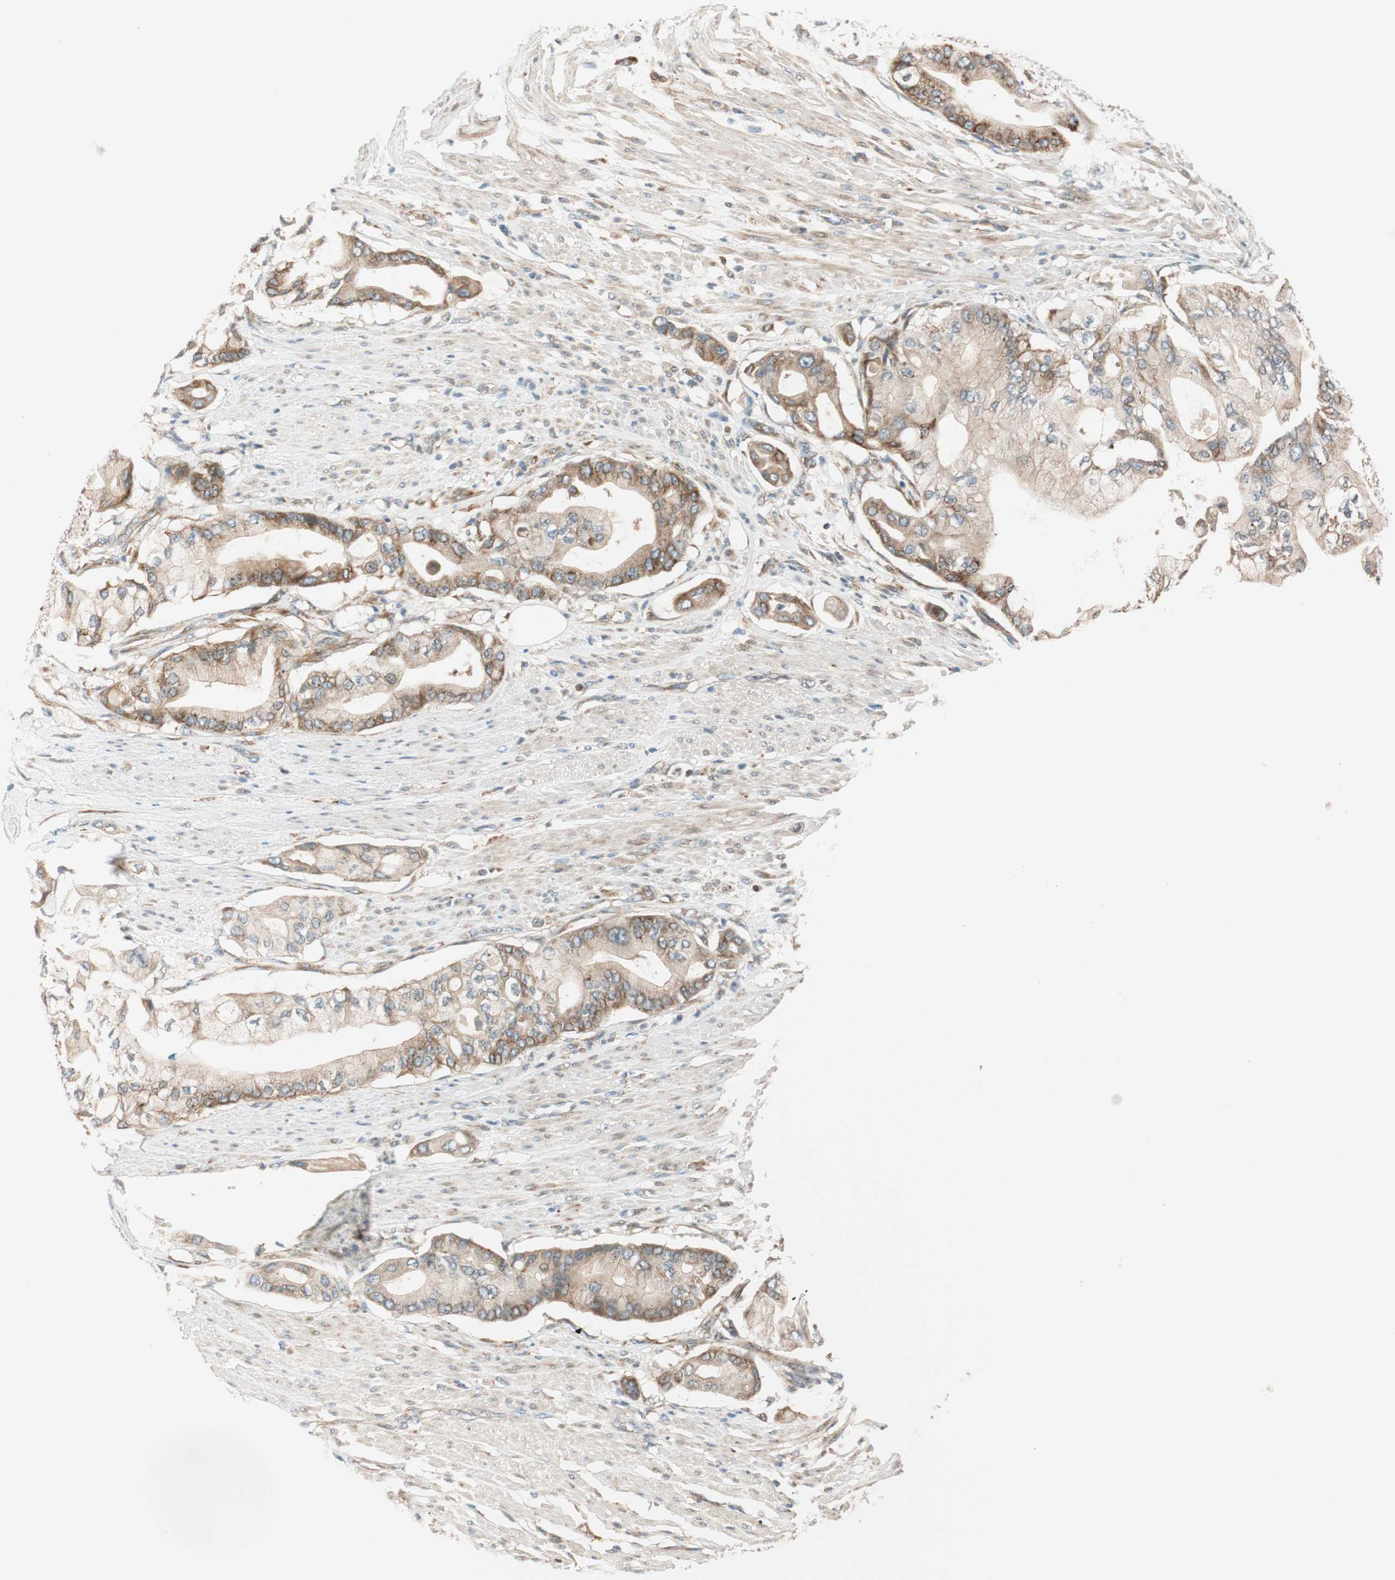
{"staining": {"intensity": "moderate", "quantity": ">75%", "location": "cytoplasmic/membranous"}, "tissue": "pancreatic cancer", "cell_type": "Tumor cells", "image_type": "cancer", "snomed": [{"axis": "morphology", "description": "Adenocarcinoma, NOS"}, {"axis": "morphology", "description": "Adenocarcinoma, metastatic, NOS"}, {"axis": "topography", "description": "Lymph node"}, {"axis": "topography", "description": "Pancreas"}, {"axis": "topography", "description": "Duodenum"}], "caption": "Pancreatic metastatic adenocarcinoma tissue displays moderate cytoplasmic/membranous positivity in about >75% of tumor cells, visualized by immunohistochemistry. The protein is stained brown, and the nuclei are stained in blue (DAB IHC with brightfield microscopy, high magnification).", "gene": "ABI1", "patient": {"sex": "female", "age": 64}}